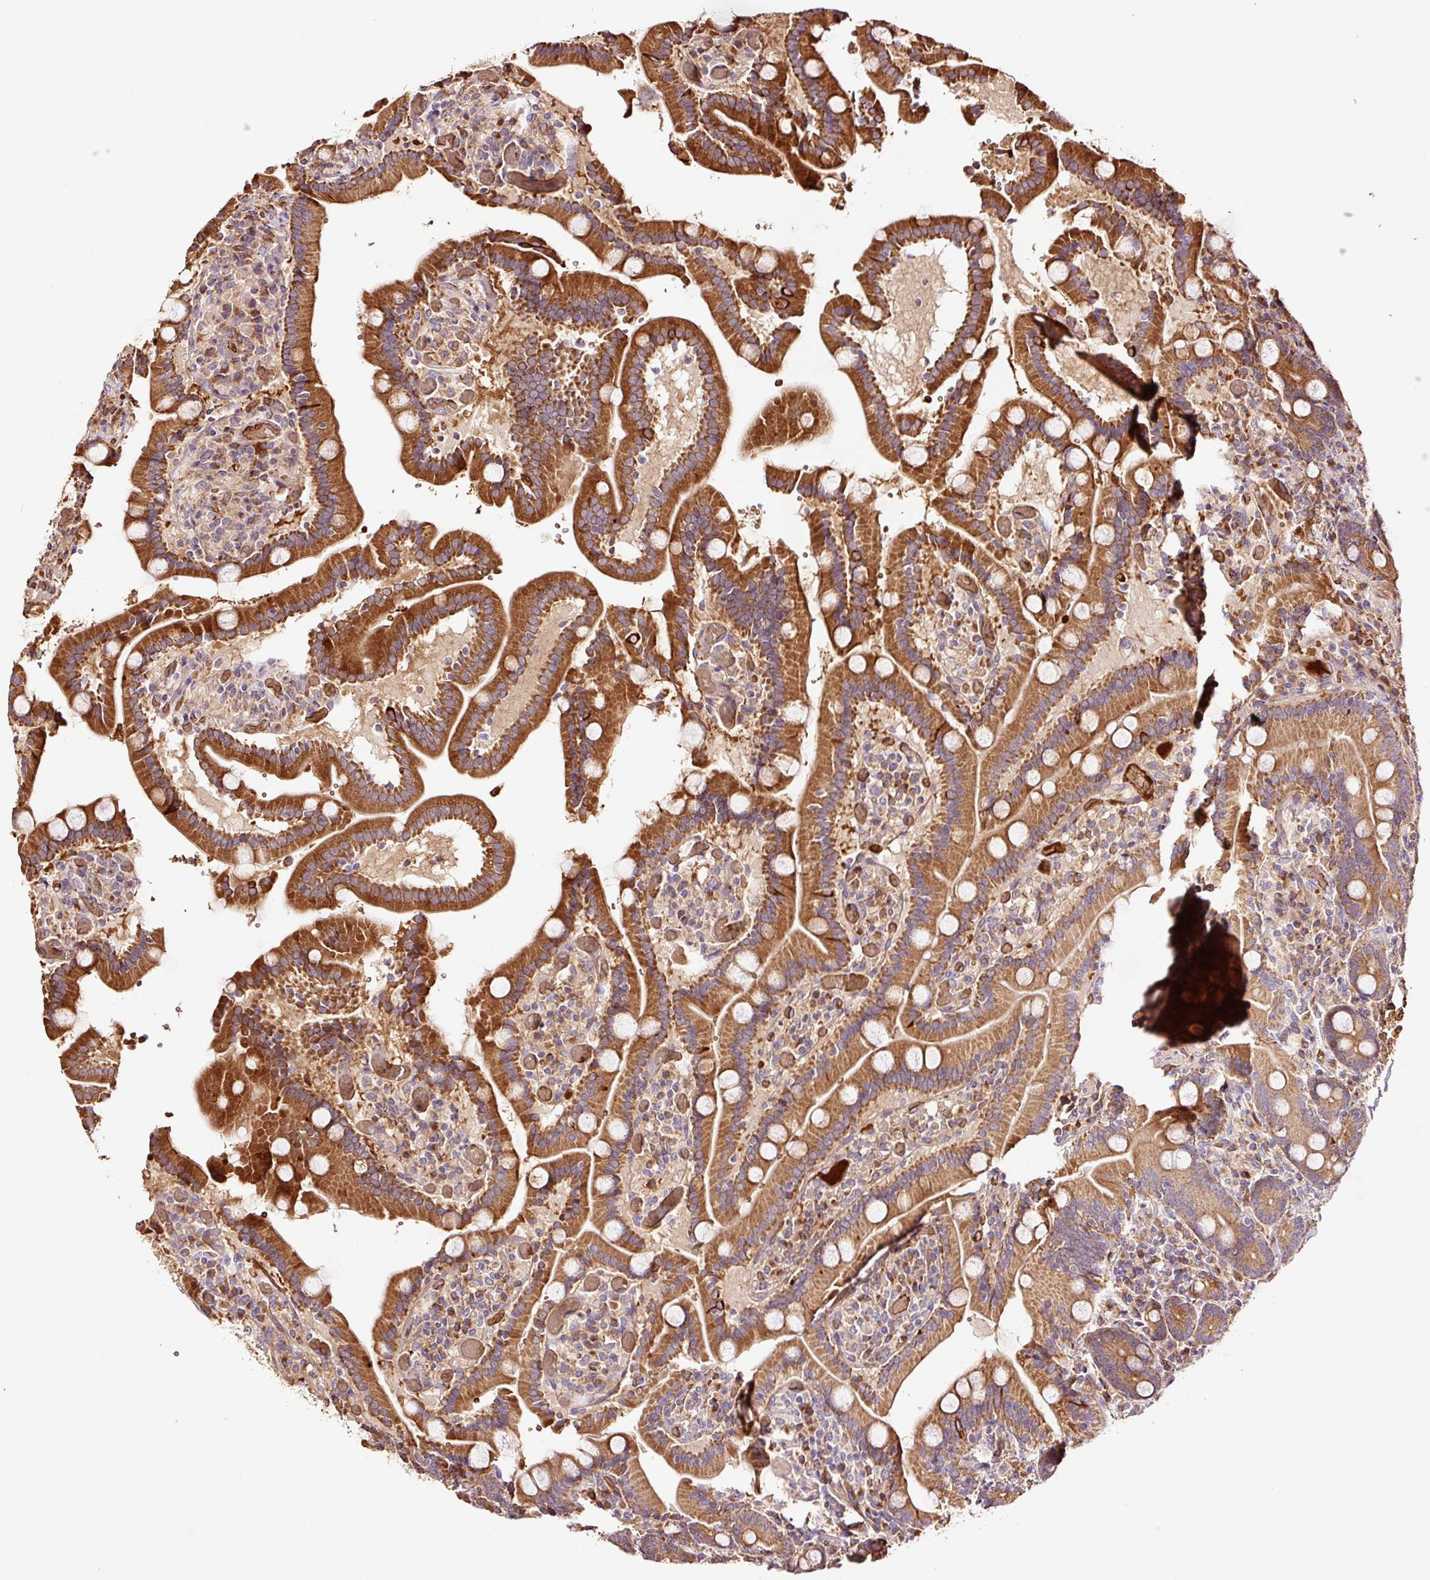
{"staining": {"intensity": "strong", "quantity": ">75%", "location": "cytoplasmic/membranous"}, "tissue": "duodenum", "cell_type": "Glandular cells", "image_type": "normal", "snomed": [{"axis": "morphology", "description": "Normal tissue, NOS"}, {"axis": "topography", "description": "Duodenum"}], "caption": "Strong cytoplasmic/membranous expression for a protein is present in about >75% of glandular cells of normal duodenum using immunohistochemistry.", "gene": "PGLYRP2", "patient": {"sex": "female", "age": 62}}